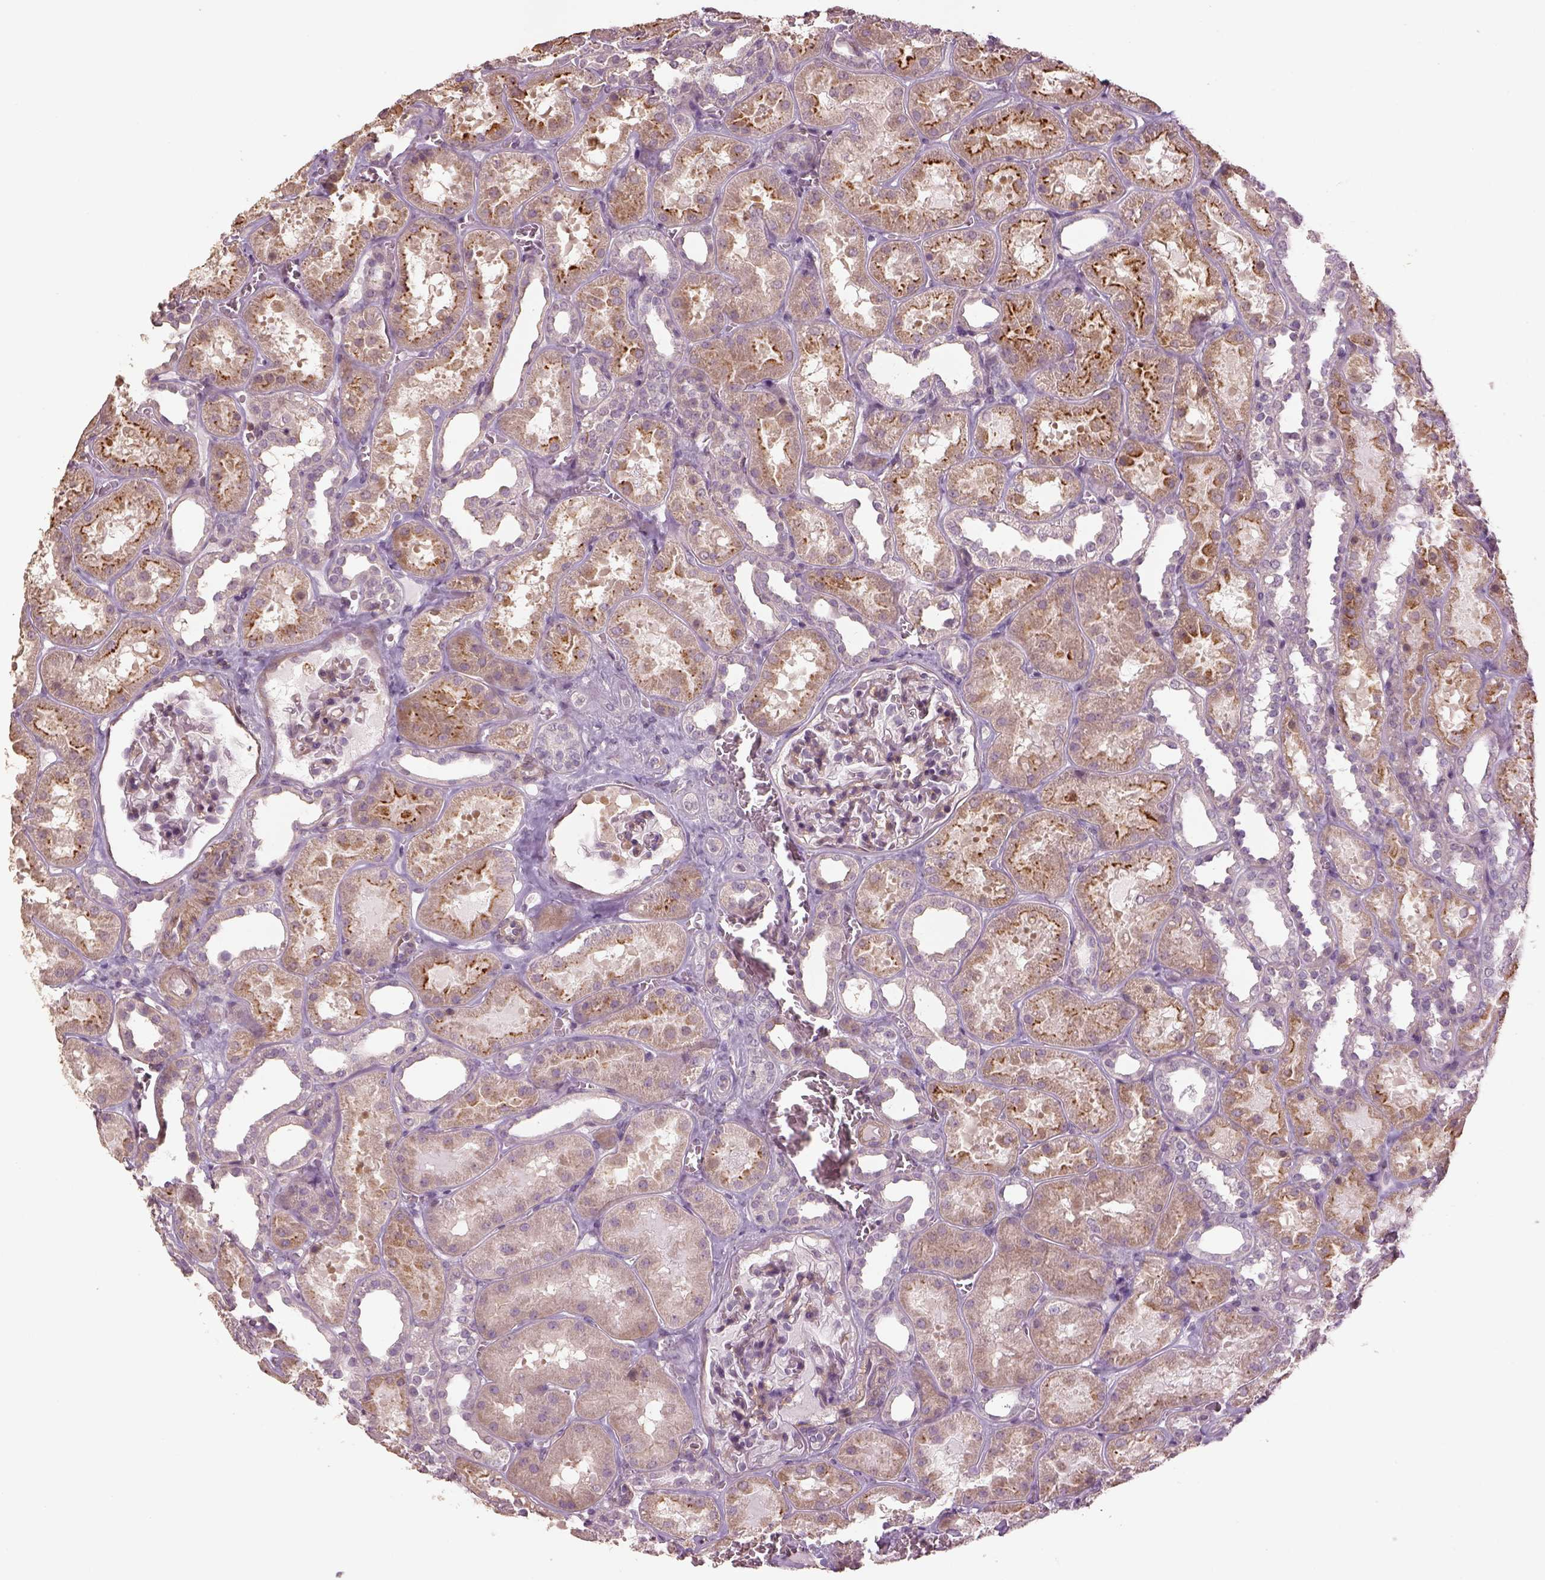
{"staining": {"intensity": "negative", "quantity": "none", "location": "none"}, "tissue": "kidney", "cell_type": "Cells in glomeruli", "image_type": "normal", "snomed": [{"axis": "morphology", "description": "Normal tissue, NOS"}, {"axis": "topography", "description": "Kidney"}], "caption": "IHC image of unremarkable kidney: human kidney stained with DAB (3,3'-diaminobenzidine) displays no significant protein positivity in cells in glomeruli.", "gene": "LIN7A", "patient": {"sex": "female", "age": 41}}